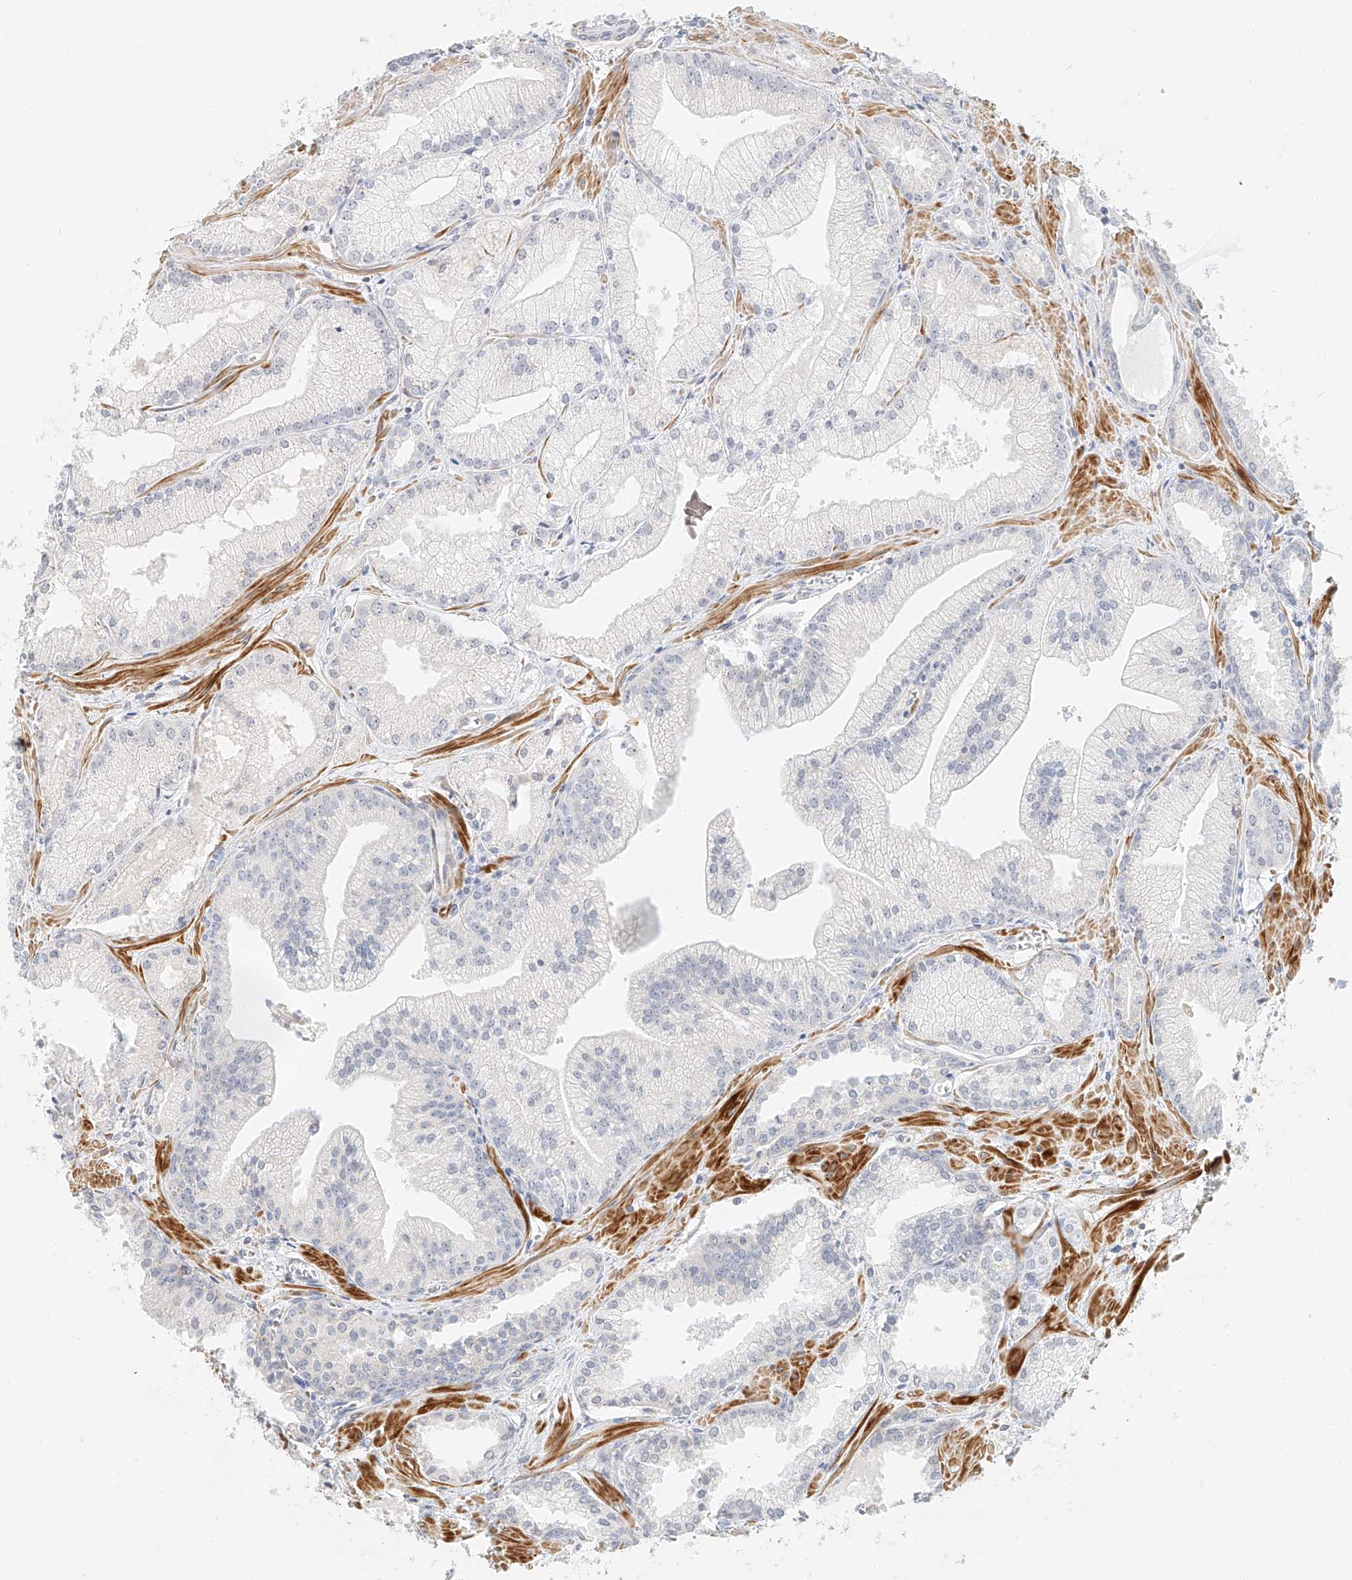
{"staining": {"intensity": "negative", "quantity": "none", "location": "none"}, "tissue": "prostate cancer", "cell_type": "Tumor cells", "image_type": "cancer", "snomed": [{"axis": "morphology", "description": "Adenocarcinoma, Low grade"}, {"axis": "topography", "description": "Prostate"}], "caption": "Immunohistochemistry photomicrograph of neoplastic tissue: prostate adenocarcinoma (low-grade) stained with DAB displays no significant protein staining in tumor cells. Nuclei are stained in blue.", "gene": "CXorf58", "patient": {"sex": "male", "age": 67}}